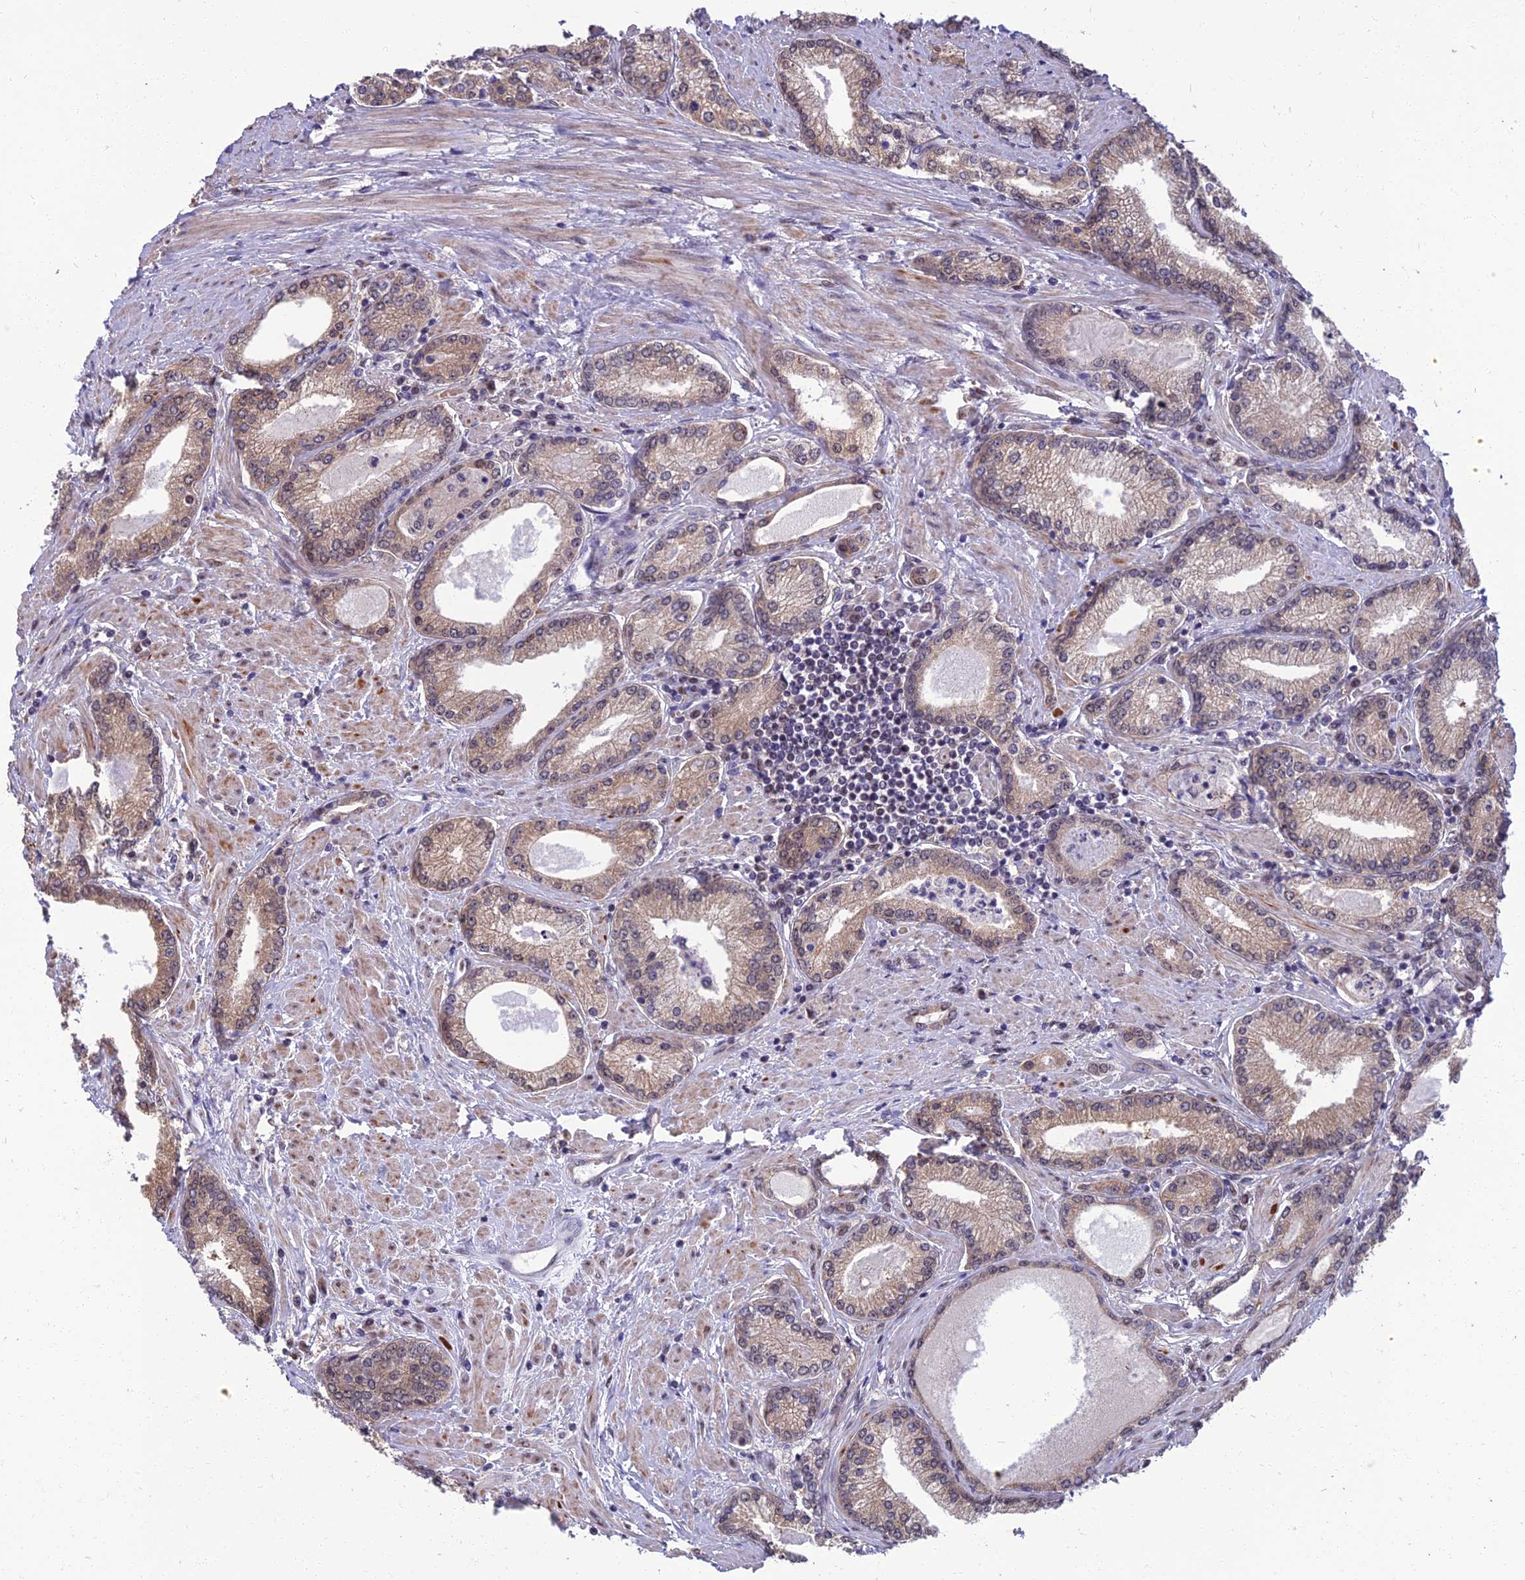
{"staining": {"intensity": "weak", "quantity": "25%-75%", "location": "cytoplasmic/membranous,nuclear"}, "tissue": "prostate cancer", "cell_type": "Tumor cells", "image_type": "cancer", "snomed": [{"axis": "morphology", "description": "Adenocarcinoma, High grade"}, {"axis": "topography", "description": "Prostate"}], "caption": "High-magnification brightfield microscopy of prostate cancer (high-grade adenocarcinoma) stained with DAB (3,3'-diaminobenzidine) (brown) and counterstained with hematoxylin (blue). tumor cells exhibit weak cytoplasmic/membranous and nuclear staining is identified in about25%-75% of cells.", "gene": "NR4A3", "patient": {"sex": "male", "age": 66}}